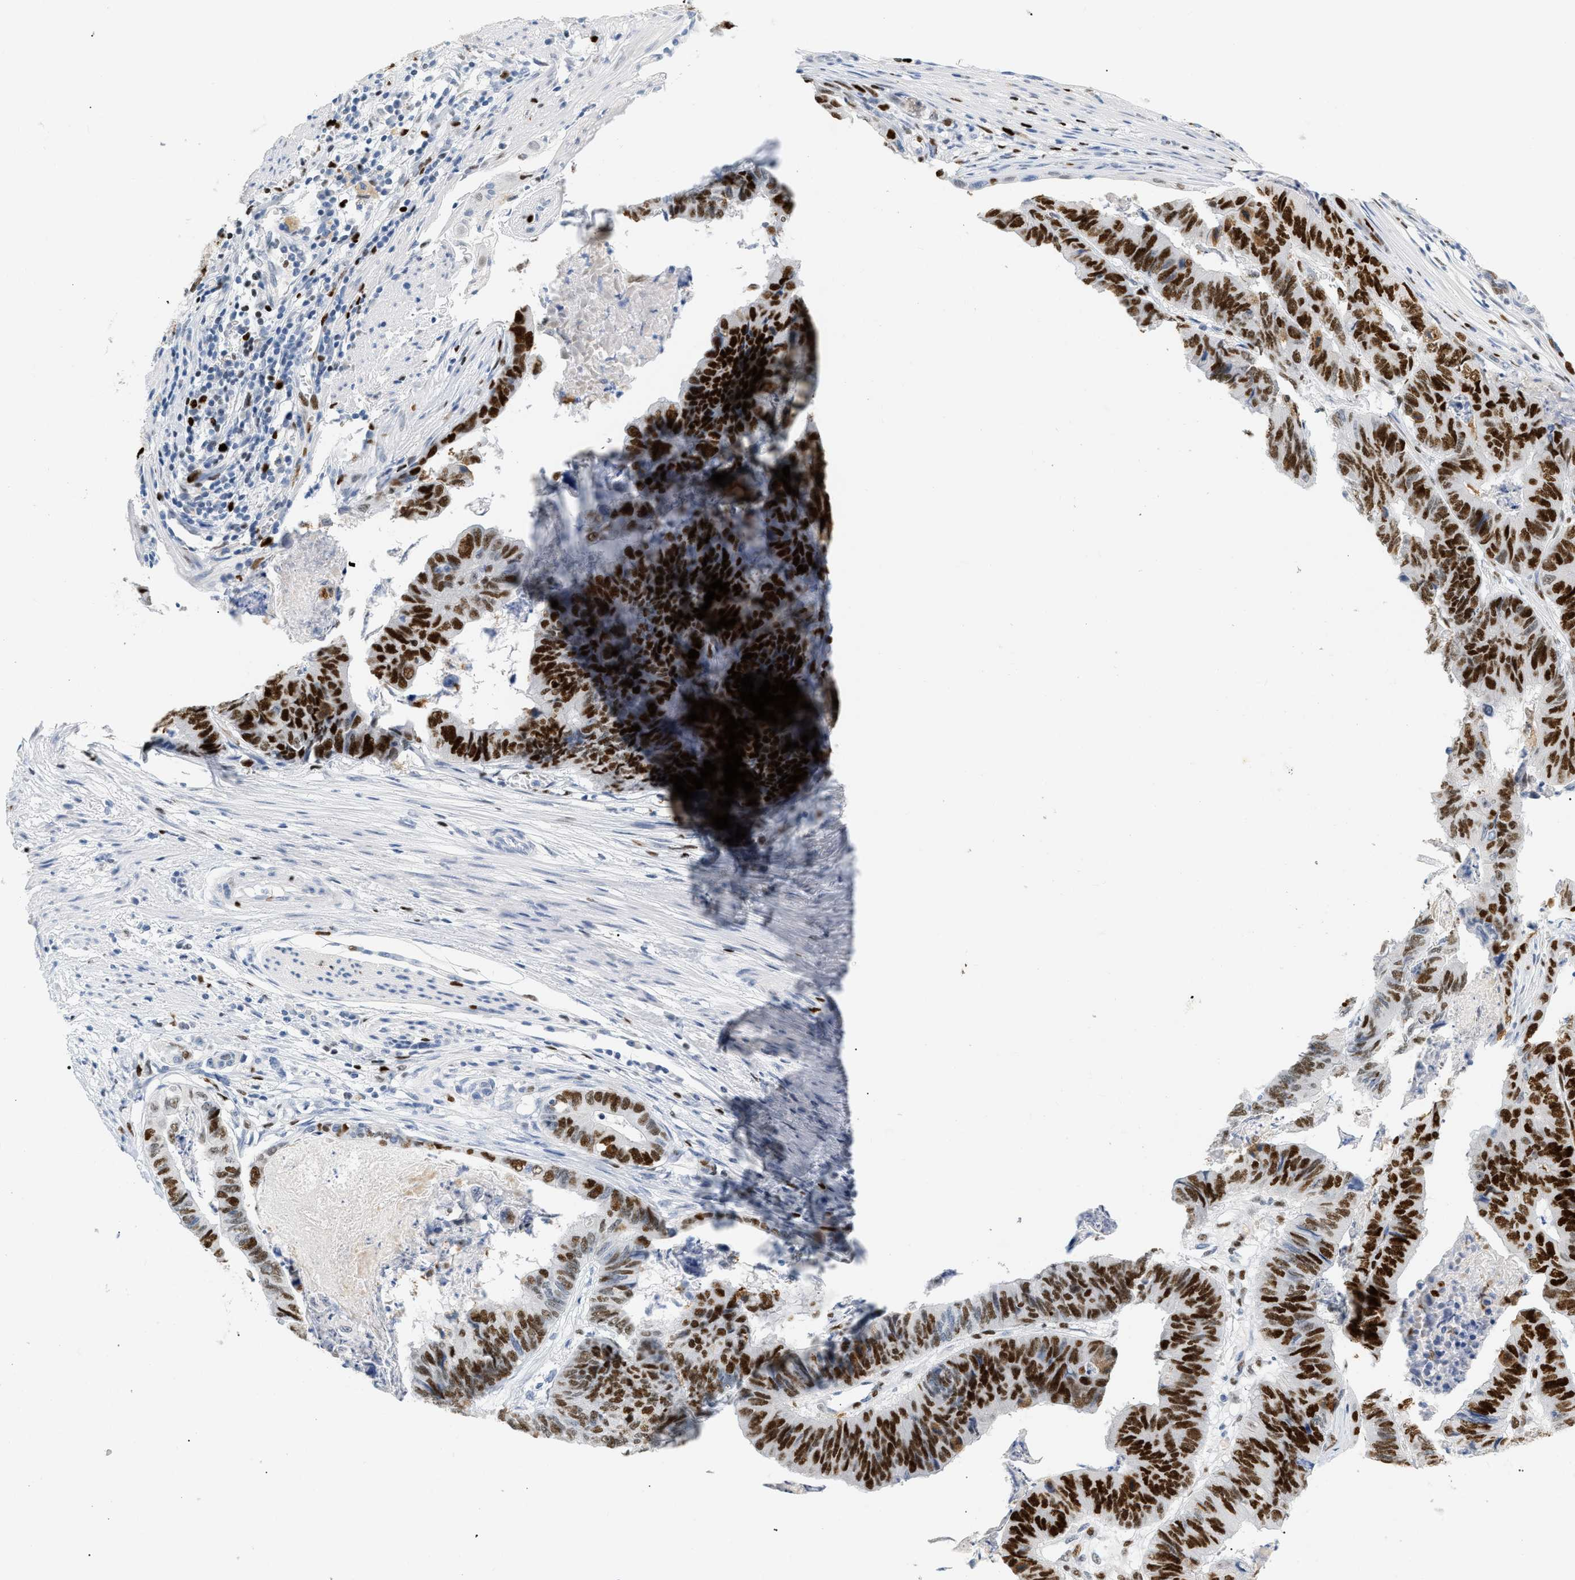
{"staining": {"intensity": "strong", "quantity": ">75%", "location": "nuclear"}, "tissue": "stomach cancer", "cell_type": "Tumor cells", "image_type": "cancer", "snomed": [{"axis": "morphology", "description": "Adenocarcinoma, NOS"}, {"axis": "topography", "description": "Stomach, lower"}], "caption": "Protein staining of adenocarcinoma (stomach) tissue demonstrates strong nuclear staining in approximately >75% of tumor cells.", "gene": "MCM7", "patient": {"sex": "male", "age": 77}}